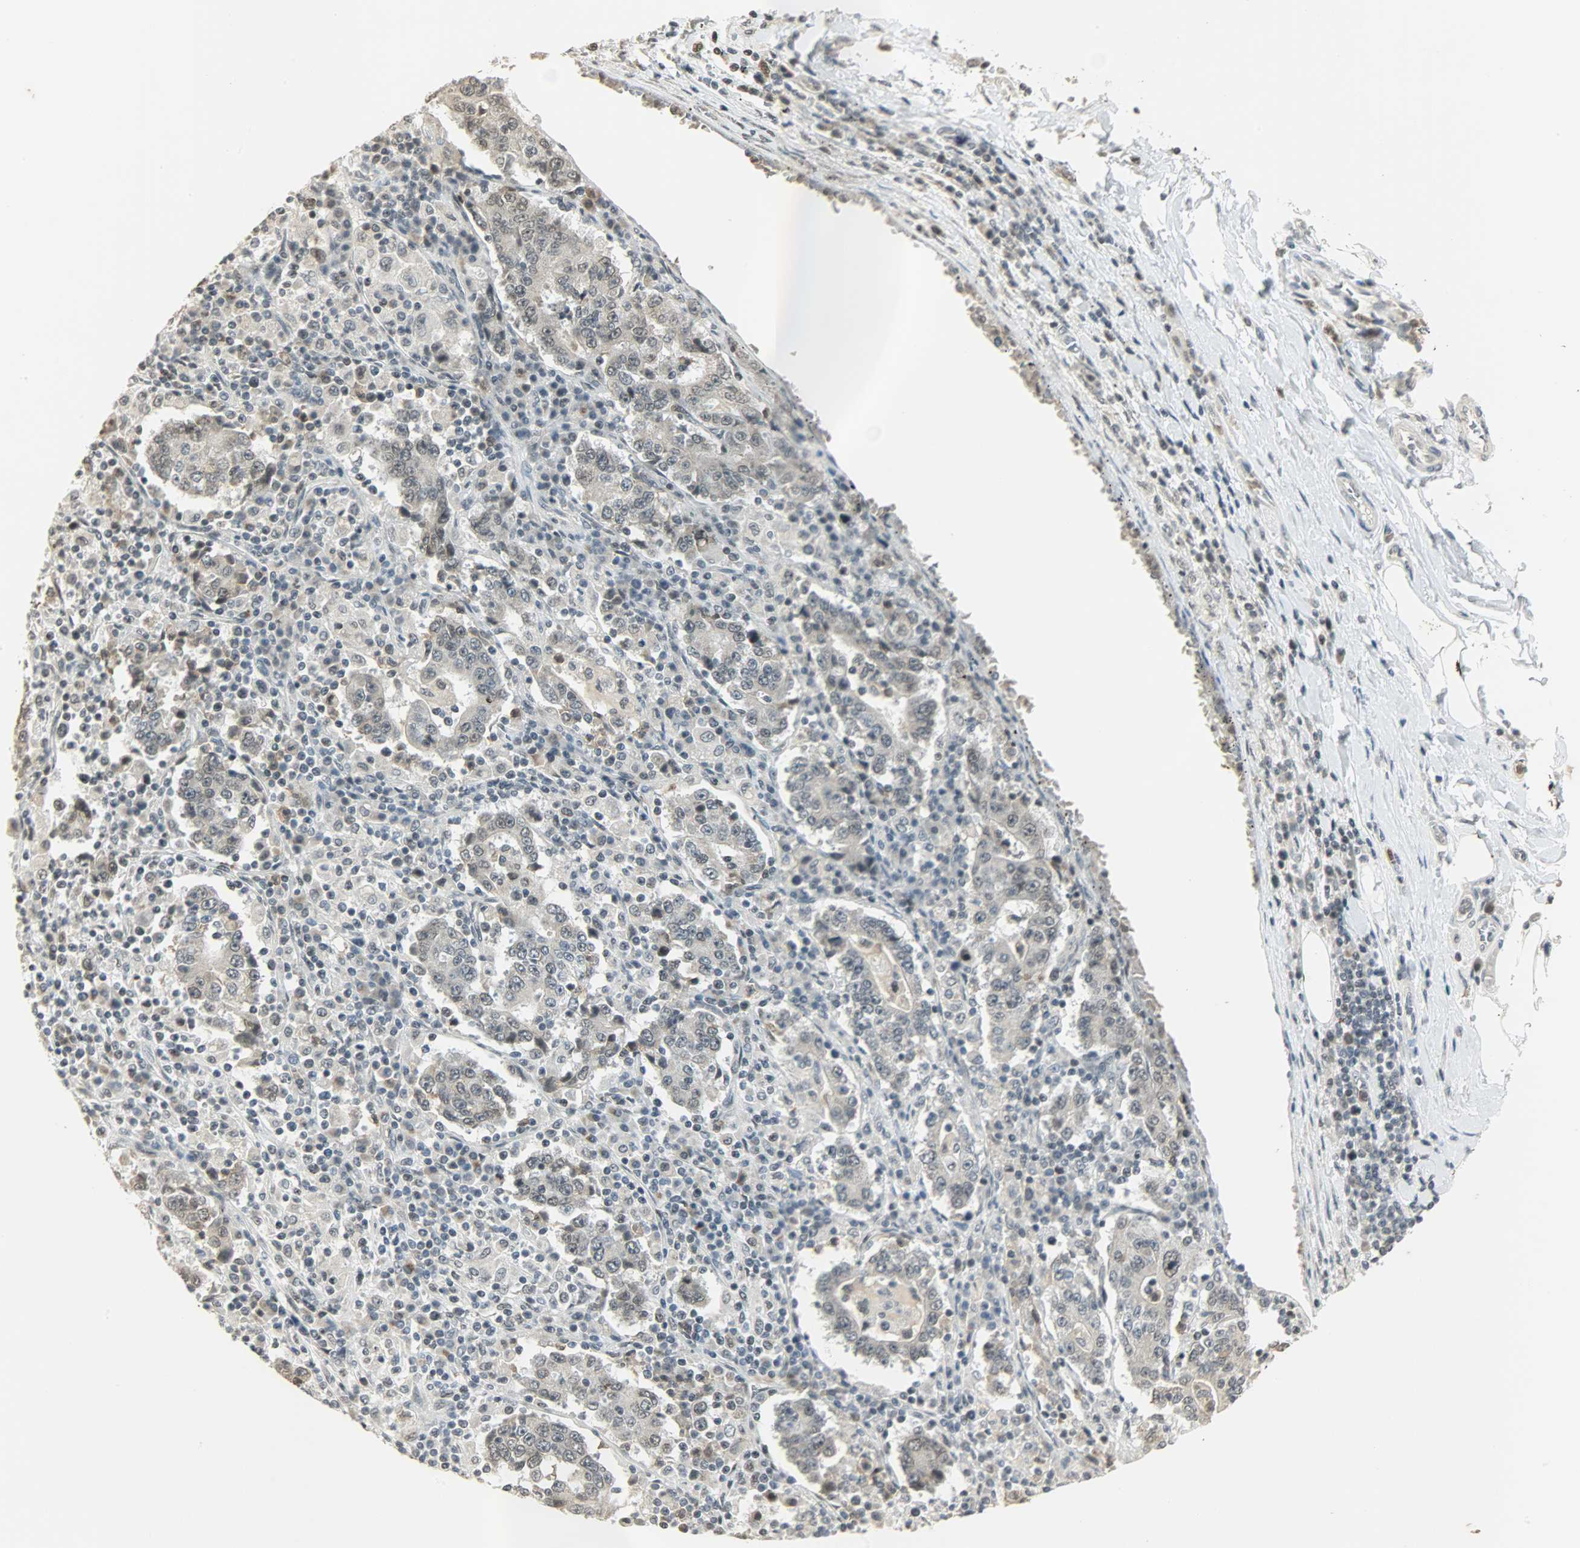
{"staining": {"intensity": "weak", "quantity": "<25%", "location": "cytoplasmic/membranous"}, "tissue": "stomach cancer", "cell_type": "Tumor cells", "image_type": "cancer", "snomed": [{"axis": "morphology", "description": "Normal tissue, NOS"}, {"axis": "morphology", "description": "Adenocarcinoma, NOS"}, {"axis": "topography", "description": "Stomach, upper"}, {"axis": "topography", "description": "Stomach"}], "caption": "Tumor cells show no significant protein positivity in stomach cancer.", "gene": "SMARCA5", "patient": {"sex": "male", "age": 59}}